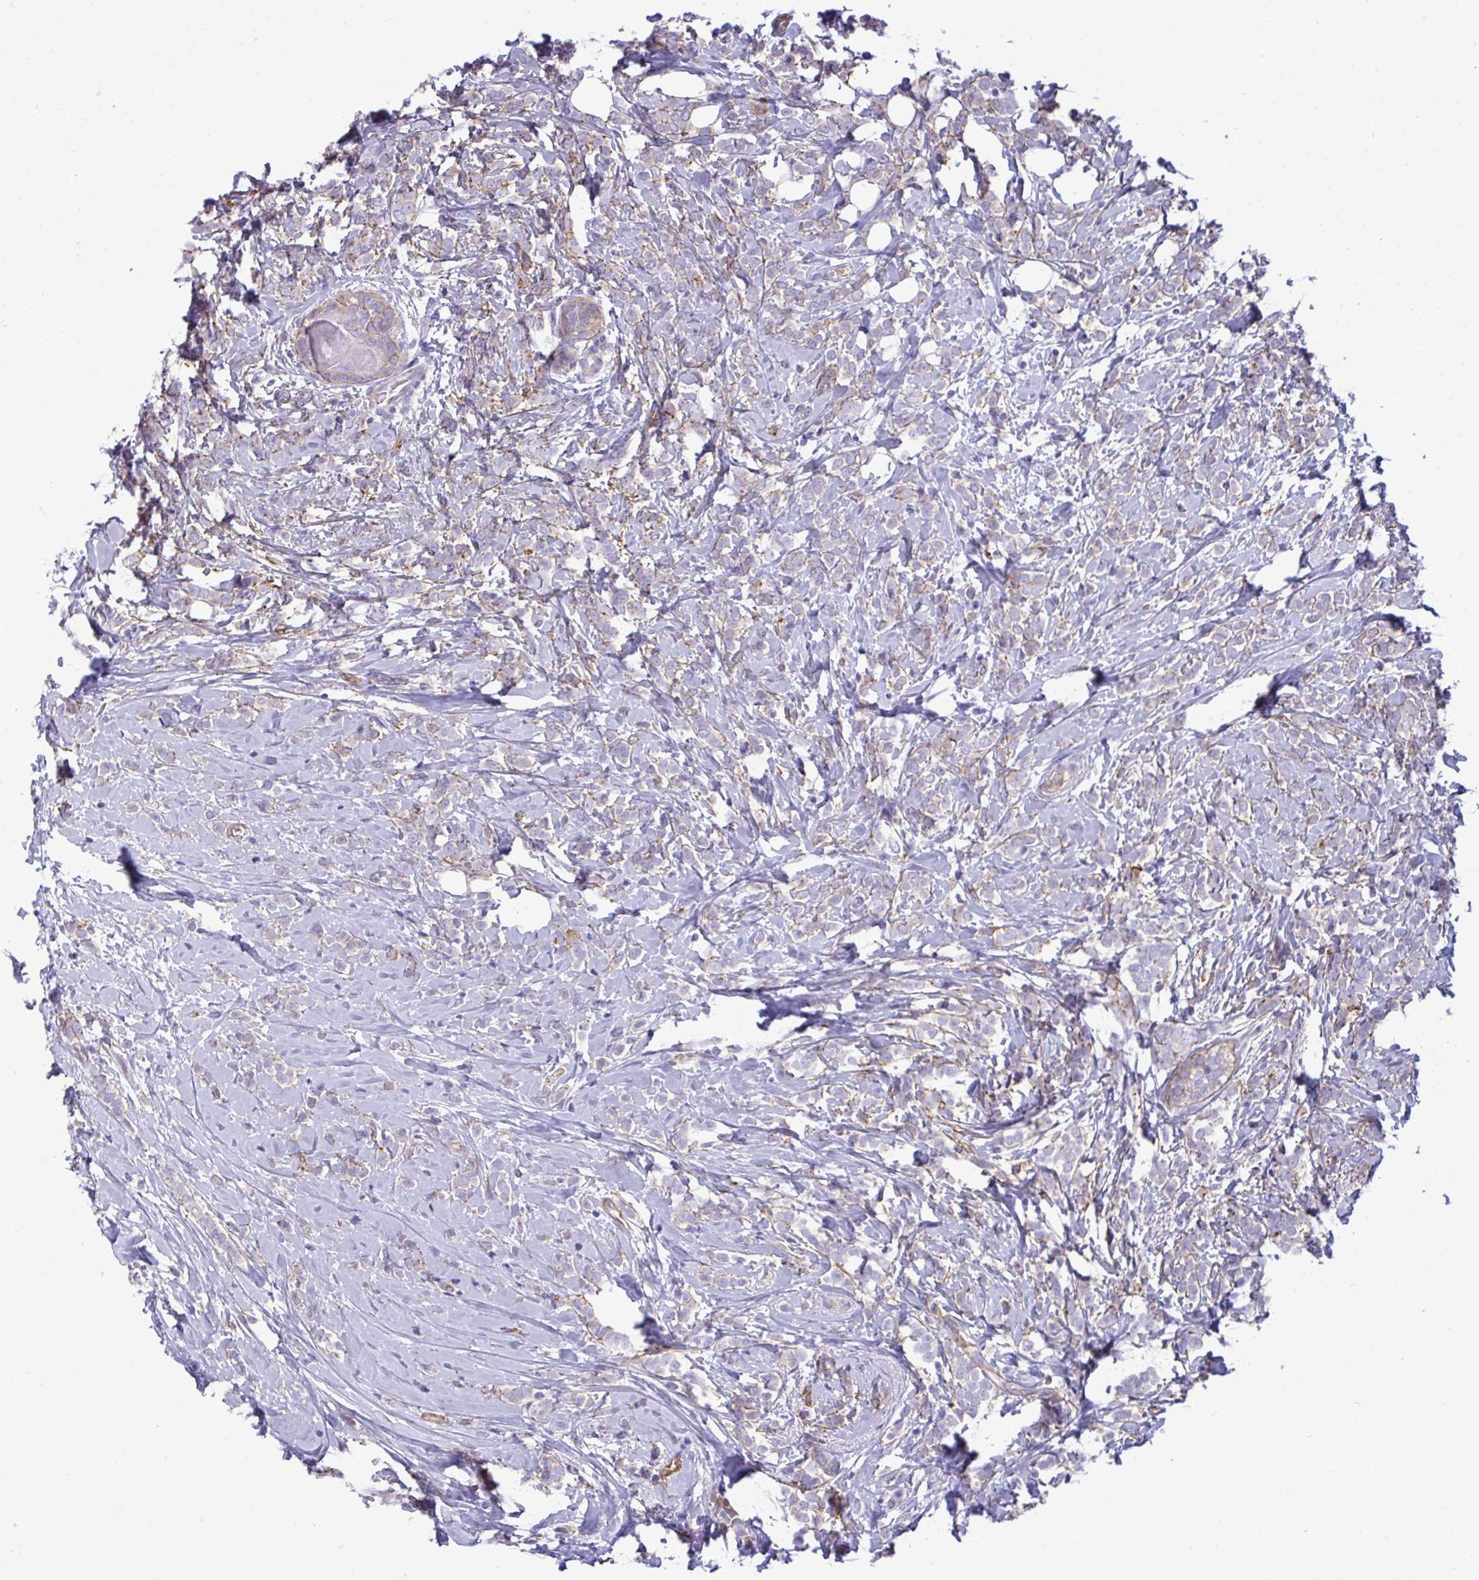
{"staining": {"intensity": "weak", "quantity": "<25%", "location": "cytoplasmic/membranous"}, "tissue": "breast cancer", "cell_type": "Tumor cells", "image_type": "cancer", "snomed": [{"axis": "morphology", "description": "Lobular carcinoma"}, {"axis": "topography", "description": "Breast"}], "caption": "Human breast cancer (lobular carcinoma) stained for a protein using IHC shows no staining in tumor cells.", "gene": "MYH10", "patient": {"sex": "female", "age": 49}}